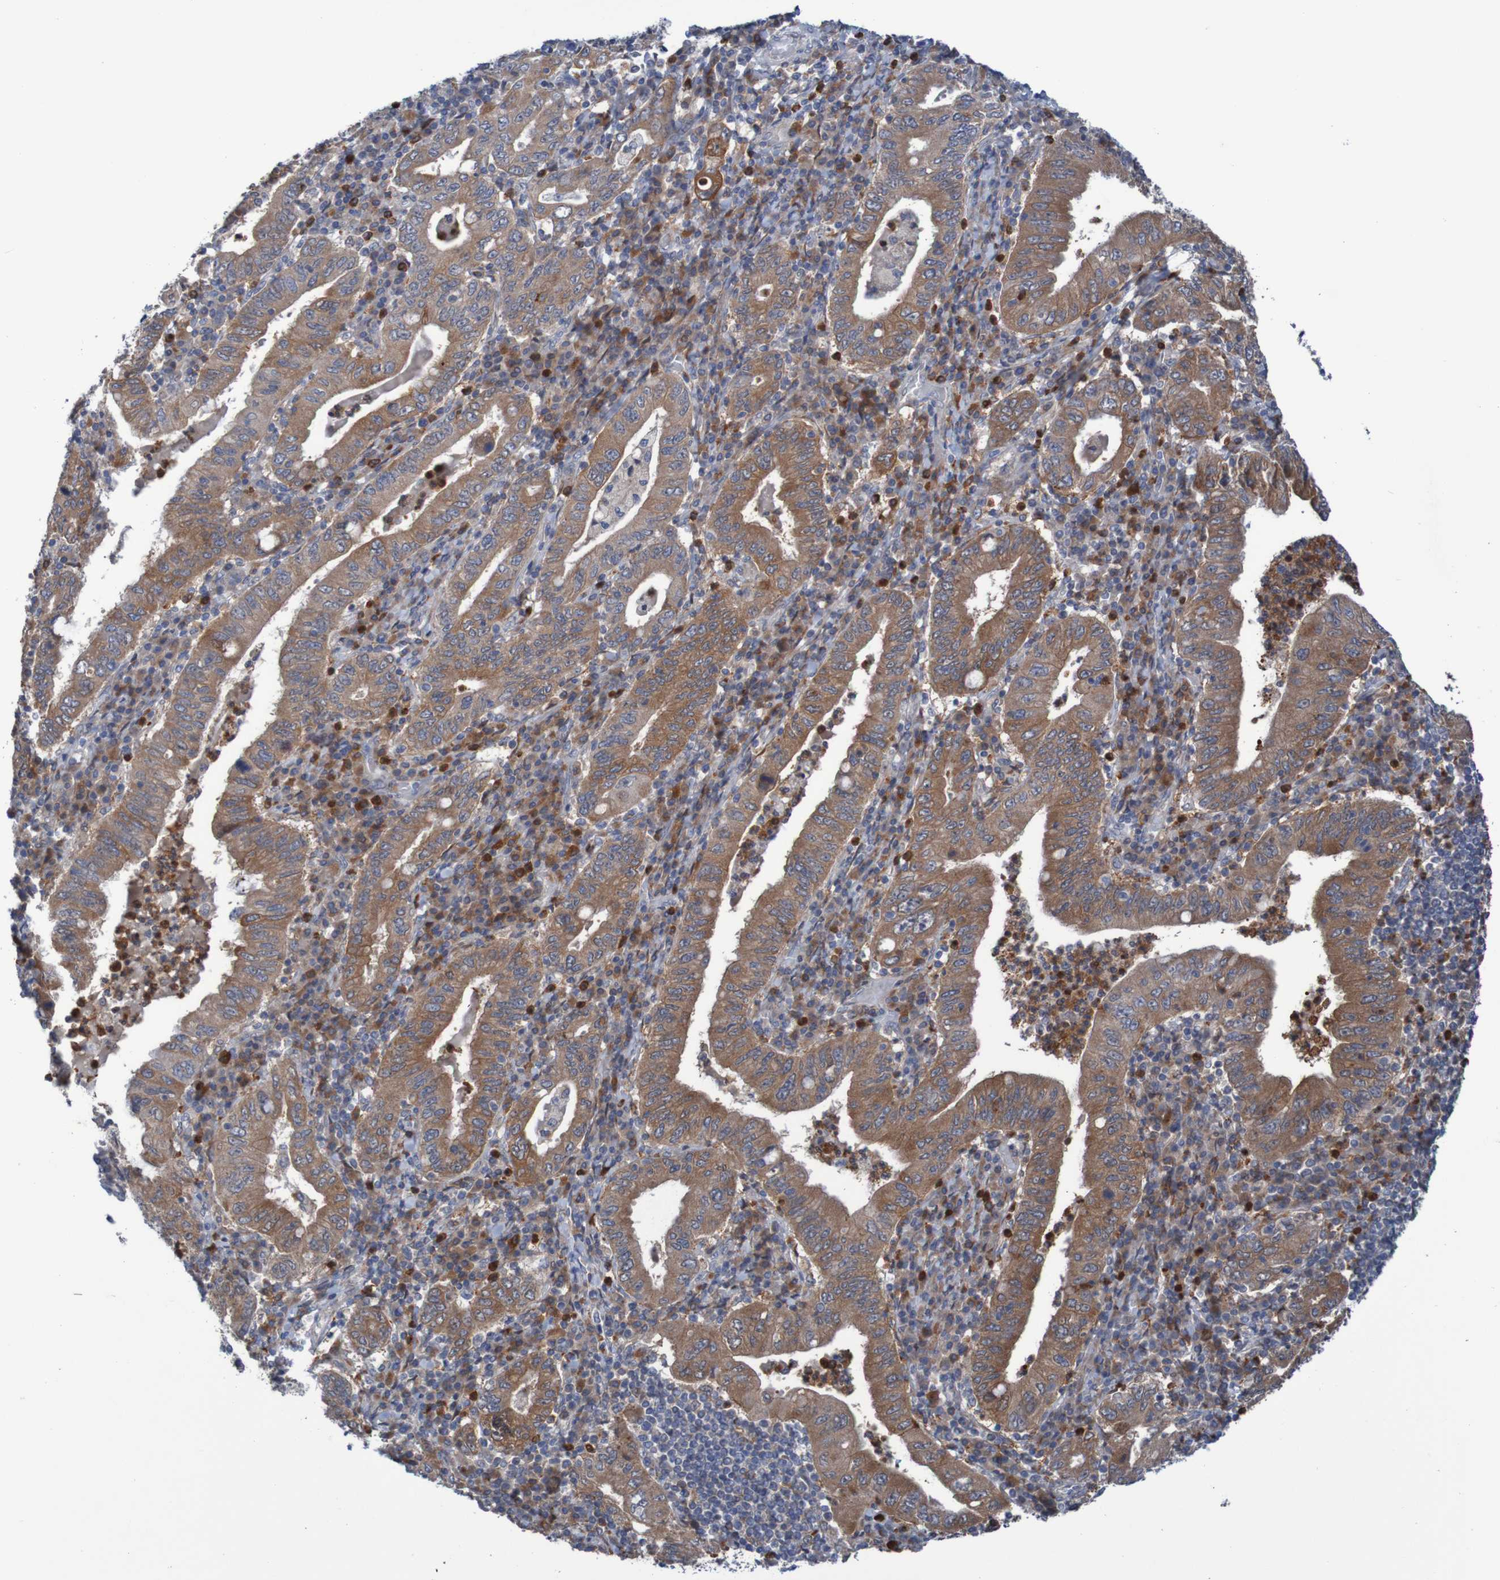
{"staining": {"intensity": "strong", "quantity": ">75%", "location": "cytoplasmic/membranous"}, "tissue": "stomach cancer", "cell_type": "Tumor cells", "image_type": "cancer", "snomed": [{"axis": "morphology", "description": "Normal tissue, NOS"}, {"axis": "morphology", "description": "Adenocarcinoma, NOS"}, {"axis": "topography", "description": "Esophagus"}, {"axis": "topography", "description": "Stomach, upper"}, {"axis": "topography", "description": "Peripheral nerve tissue"}], "caption": "This is an image of IHC staining of stomach adenocarcinoma, which shows strong staining in the cytoplasmic/membranous of tumor cells.", "gene": "ANGPT4", "patient": {"sex": "male", "age": 62}}